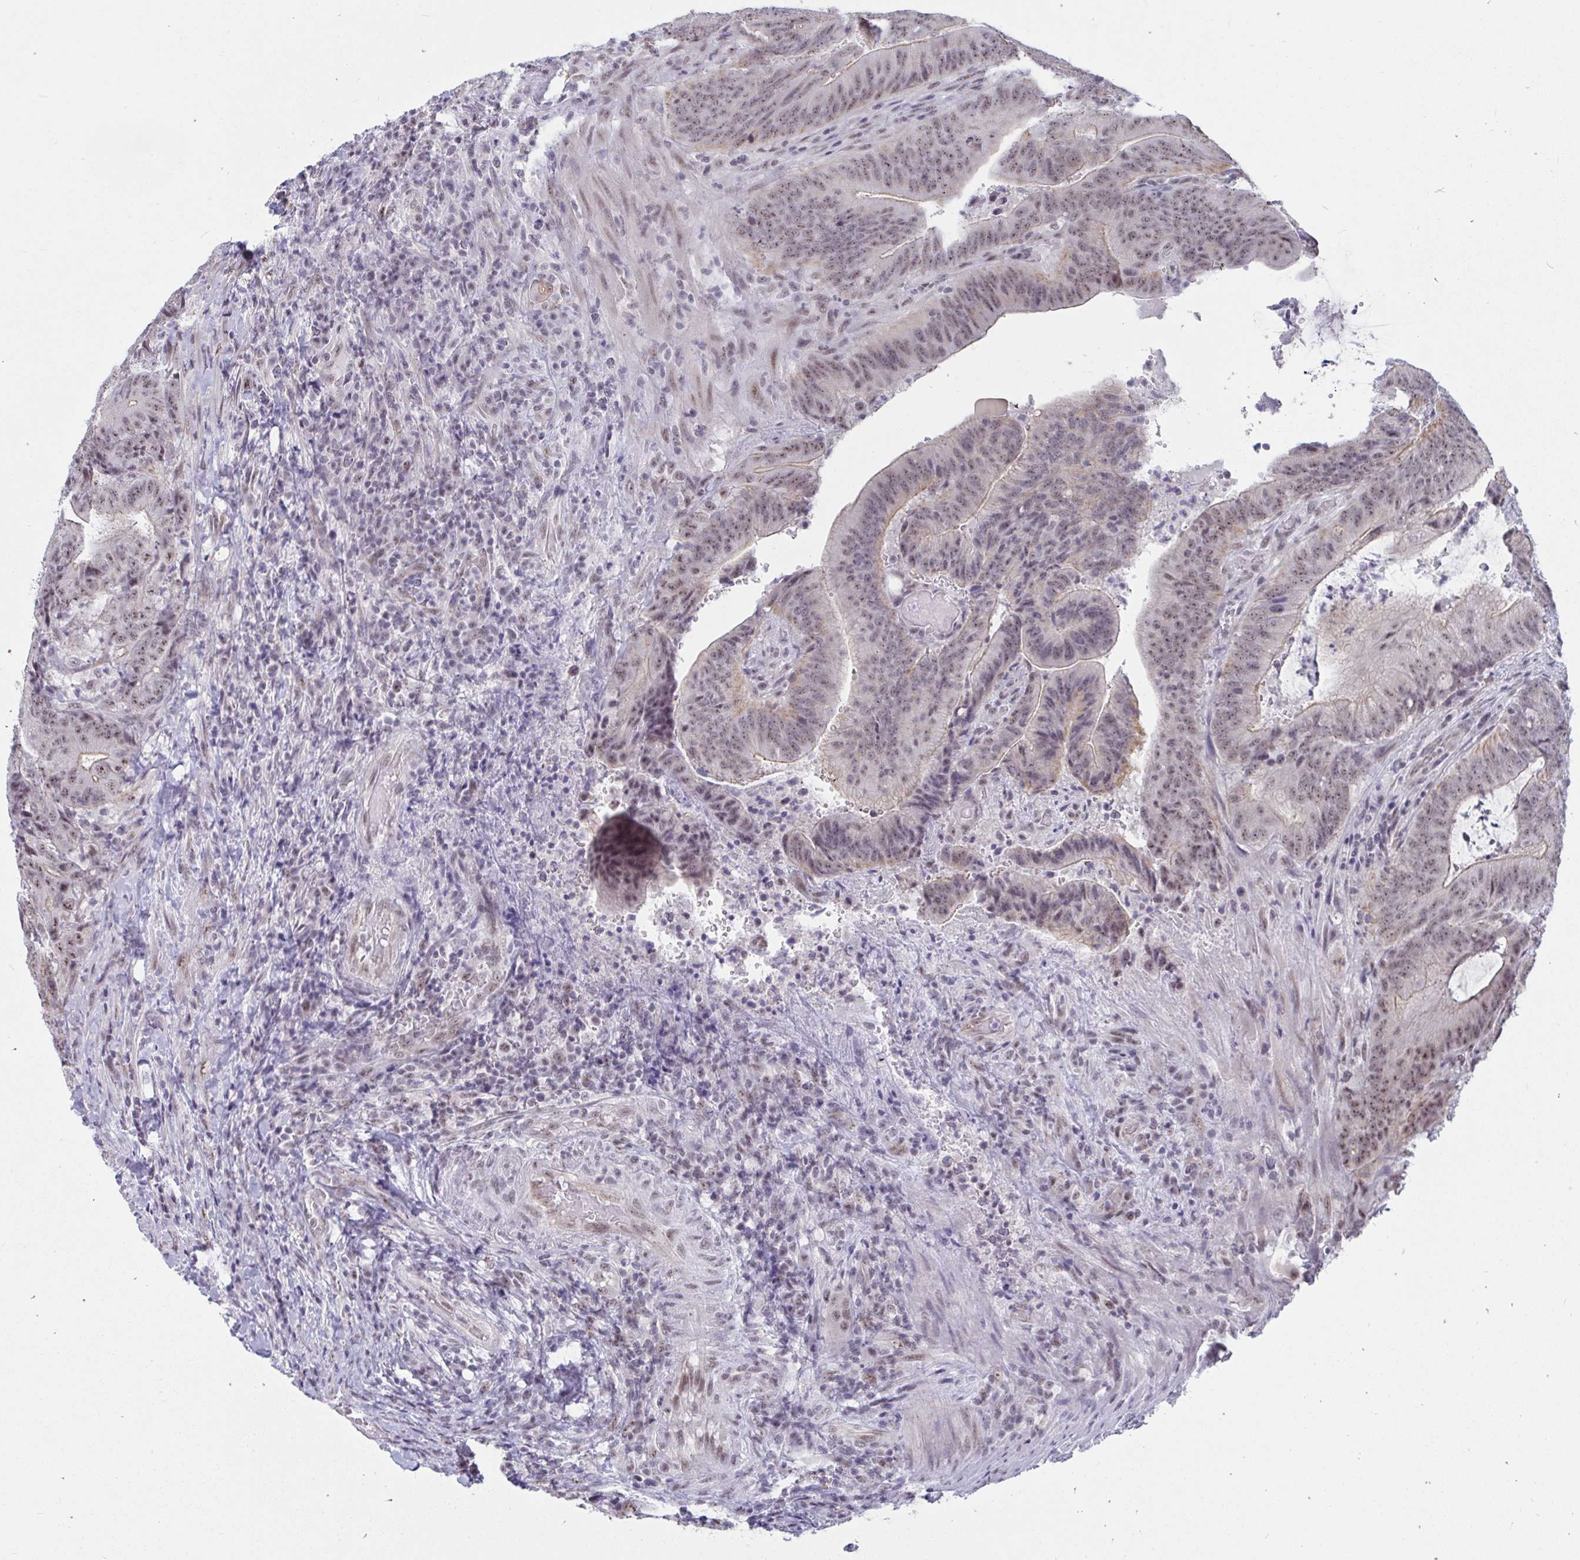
{"staining": {"intensity": "weak", "quantity": "25%-75%", "location": "cytoplasmic/membranous,nuclear"}, "tissue": "colorectal cancer", "cell_type": "Tumor cells", "image_type": "cancer", "snomed": [{"axis": "morphology", "description": "Adenocarcinoma, NOS"}, {"axis": "topography", "description": "Colon"}], "caption": "Immunohistochemical staining of human colorectal cancer (adenocarcinoma) shows low levels of weak cytoplasmic/membranous and nuclear positivity in about 25%-75% of tumor cells.", "gene": "PRR14", "patient": {"sex": "female", "age": 43}}